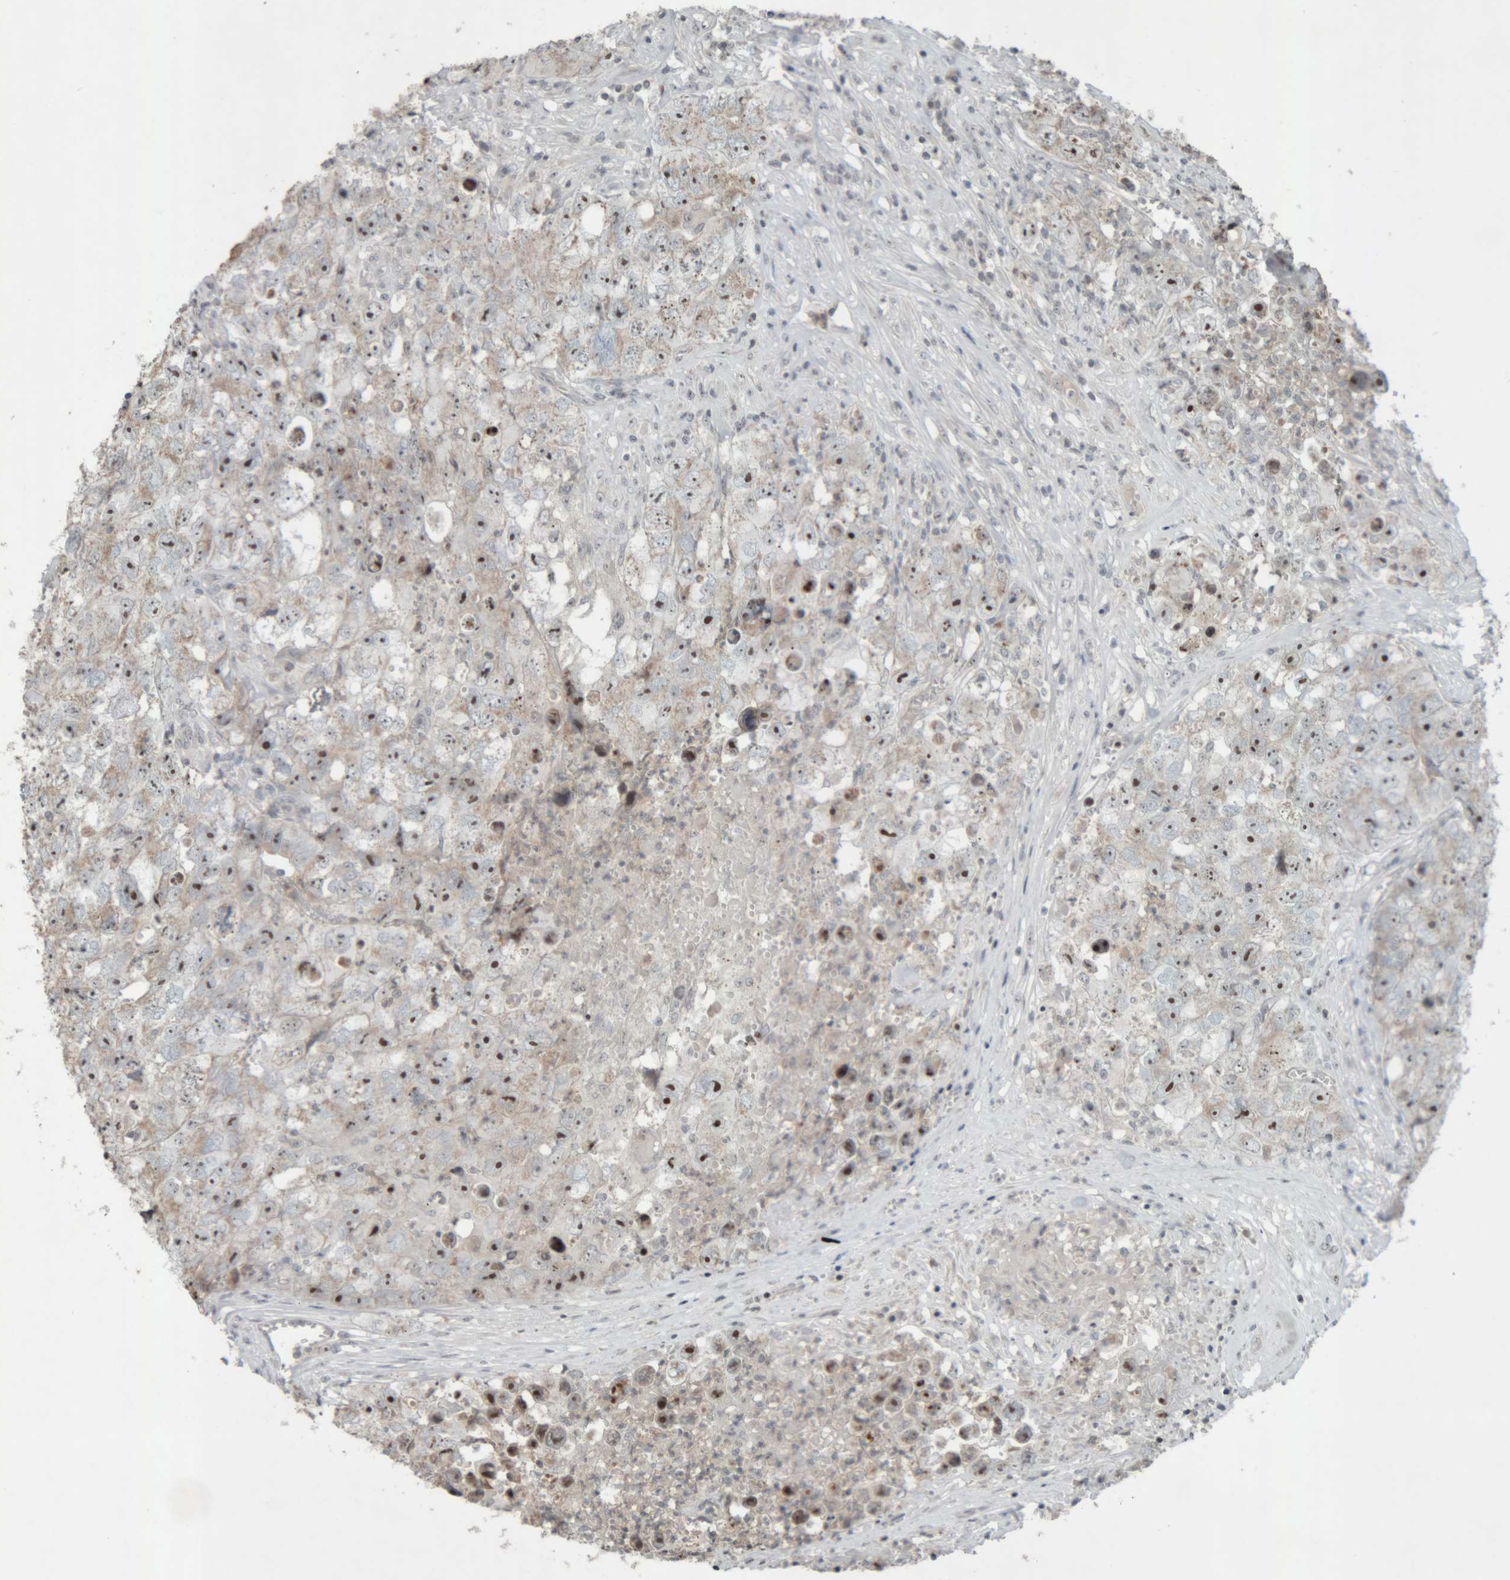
{"staining": {"intensity": "moderate", "quantity": "25%-75%", "location": "nuclear"}, "tissue": "testis cancer", "cell_type": "Tumor cells", "image_type": "cancer", "snomed": [{"axis": "morphology", "description": "Seminoma, NOS"}, {"axis": "morphology", "description": "Carcinoma, Embryonal, NOS"}, {"axis": "topography", "description": "Testis"}], "caption": "Testis cancer stained for a protein displays moderate nuclear positivity in tumor cells.", "gene": "RPF1", "patient": {"sex": "male", "age": 43}}